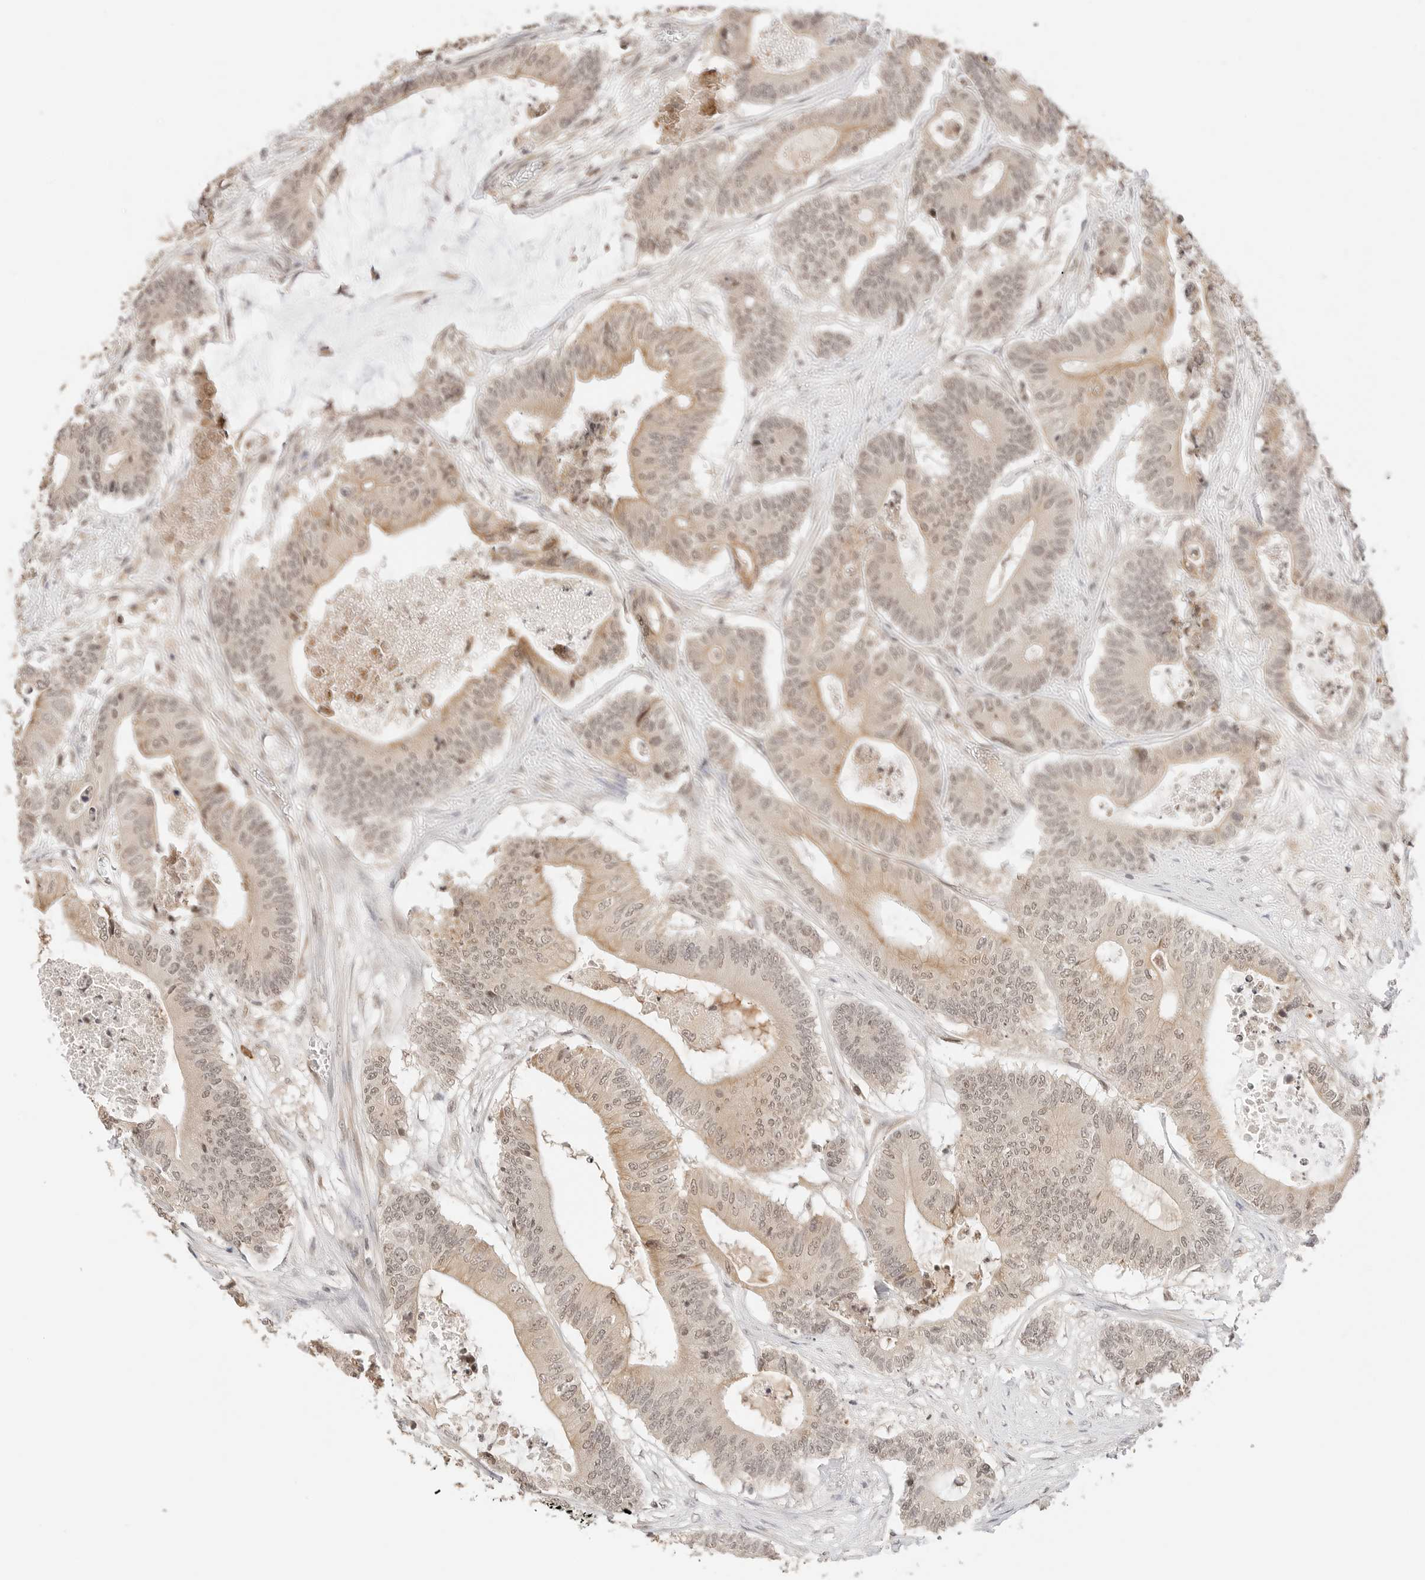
{"staining": {"intensity": "weak", "quantity": ">75%", "location": "cytoplasmic/membranous,nuclear"}, "tissue": "colorectal cancer", "cell_type": "Tumor cells", "image_type": "cancer", "snomed": [{"axis": "morphology", "description": "Adenocarcinoma, NOS"}, {"axis": "topography", "description": "Colon"}], "caption": "Immunohistochemical staining of human colorectal cancer (adenocarcinoma) reveals weak cytoplasmic/membranous and nuclear protein expression in about >75% of tumor cells.", "gene": "SEPTIN4", "patient": {"sex": "female", "age": 84}}